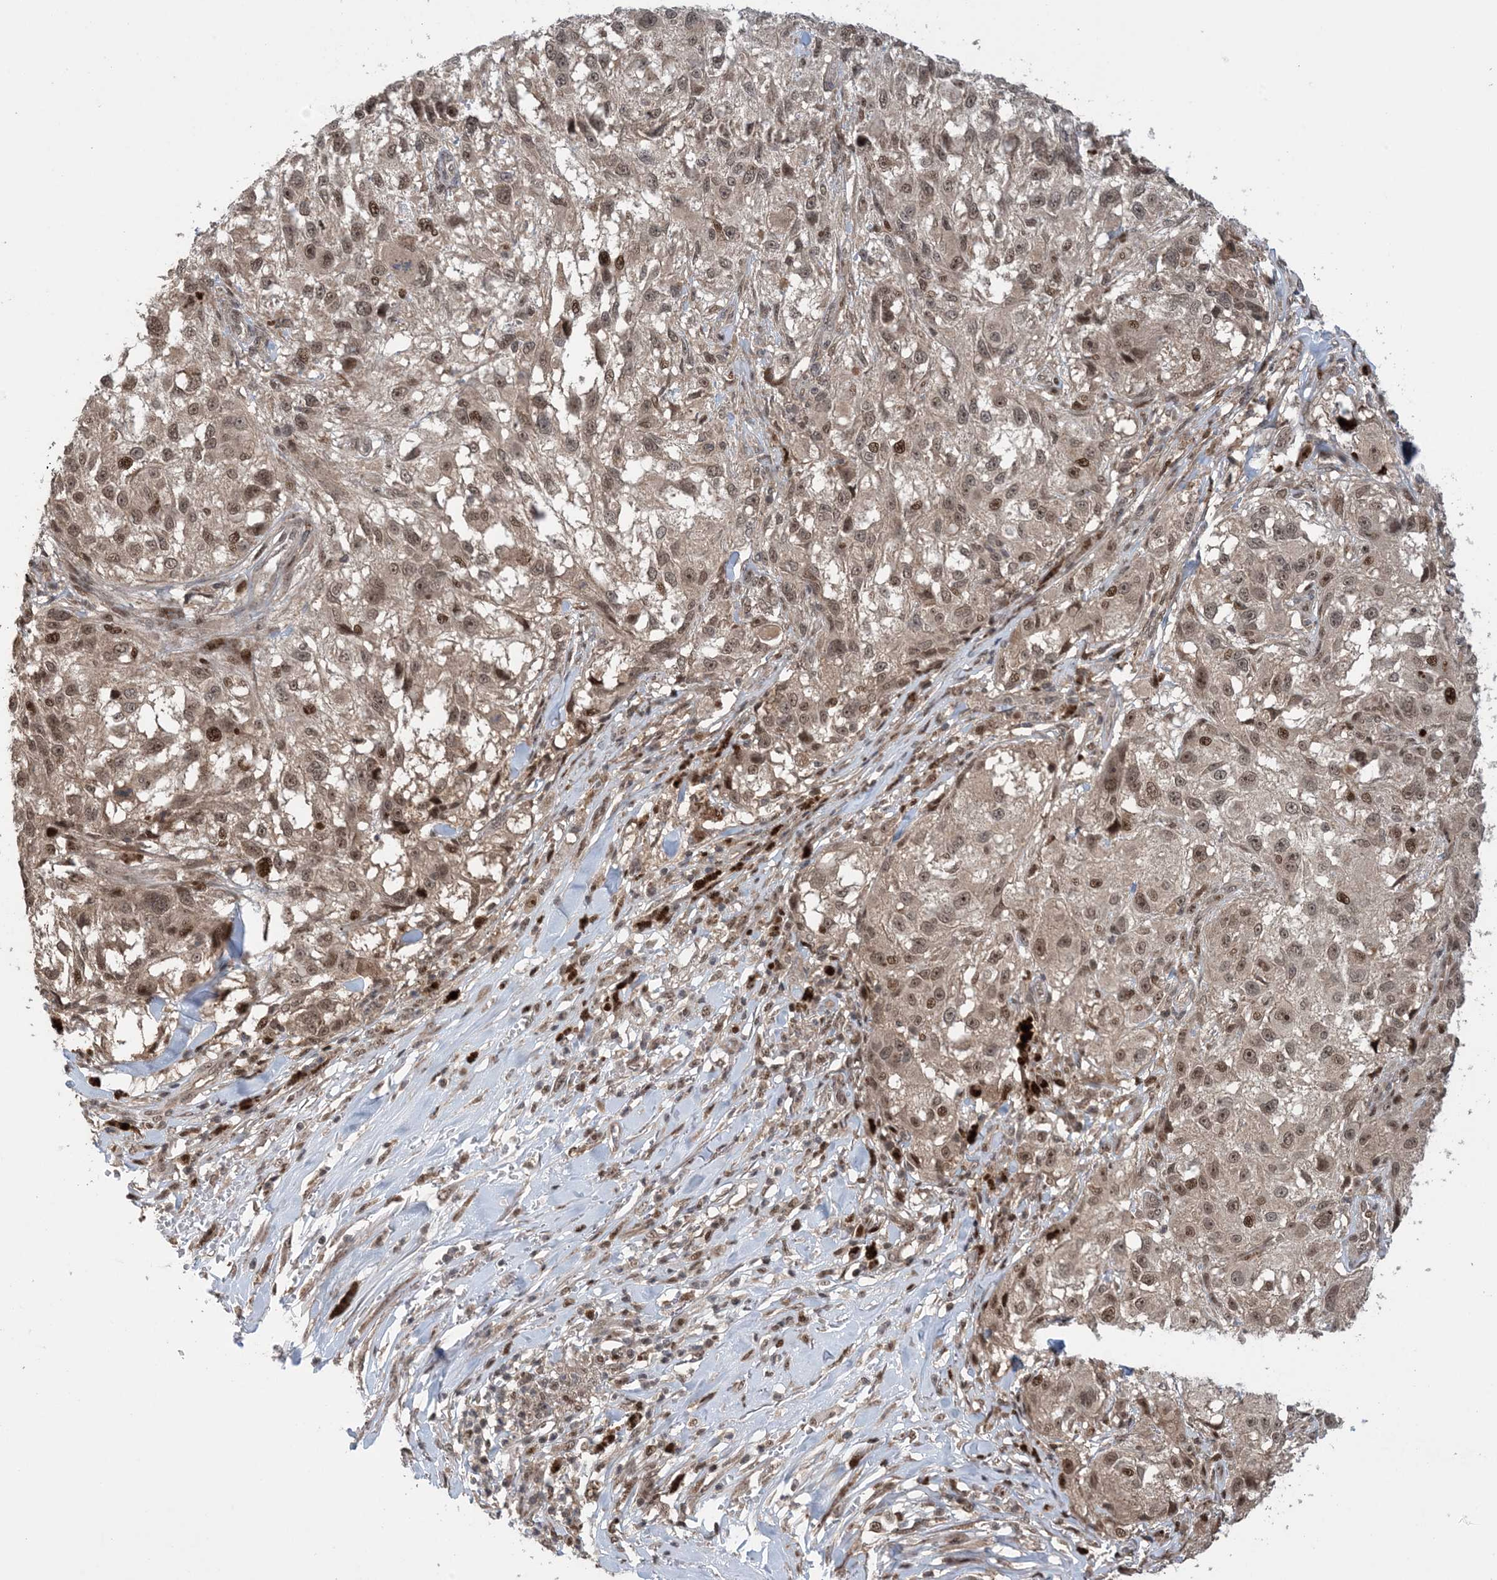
{"staining": {"intensity": "moderate", "quantity": ">75%", "location": "cytoplasmic/membranous,nuclear"}, "tissue": "melanoma", "cell_type": "Tumor cells", "image_type": "cancer", "snomed": [{"axis": "morphology", "description": "Necrosis, NOS"}, {"axis": "morphology", "description": "Malignant melanoma, NOS"}, {"axis": "topography", "description": "Skin"}], "caption": "This is a micrograph of IHC staining of melanoma, which shows moderate positivity in the cytoplasmic/membranous and nuclear of tumor cells.", "gene": "ZNF710", "patient": {"sex": "female", "age": 87}}